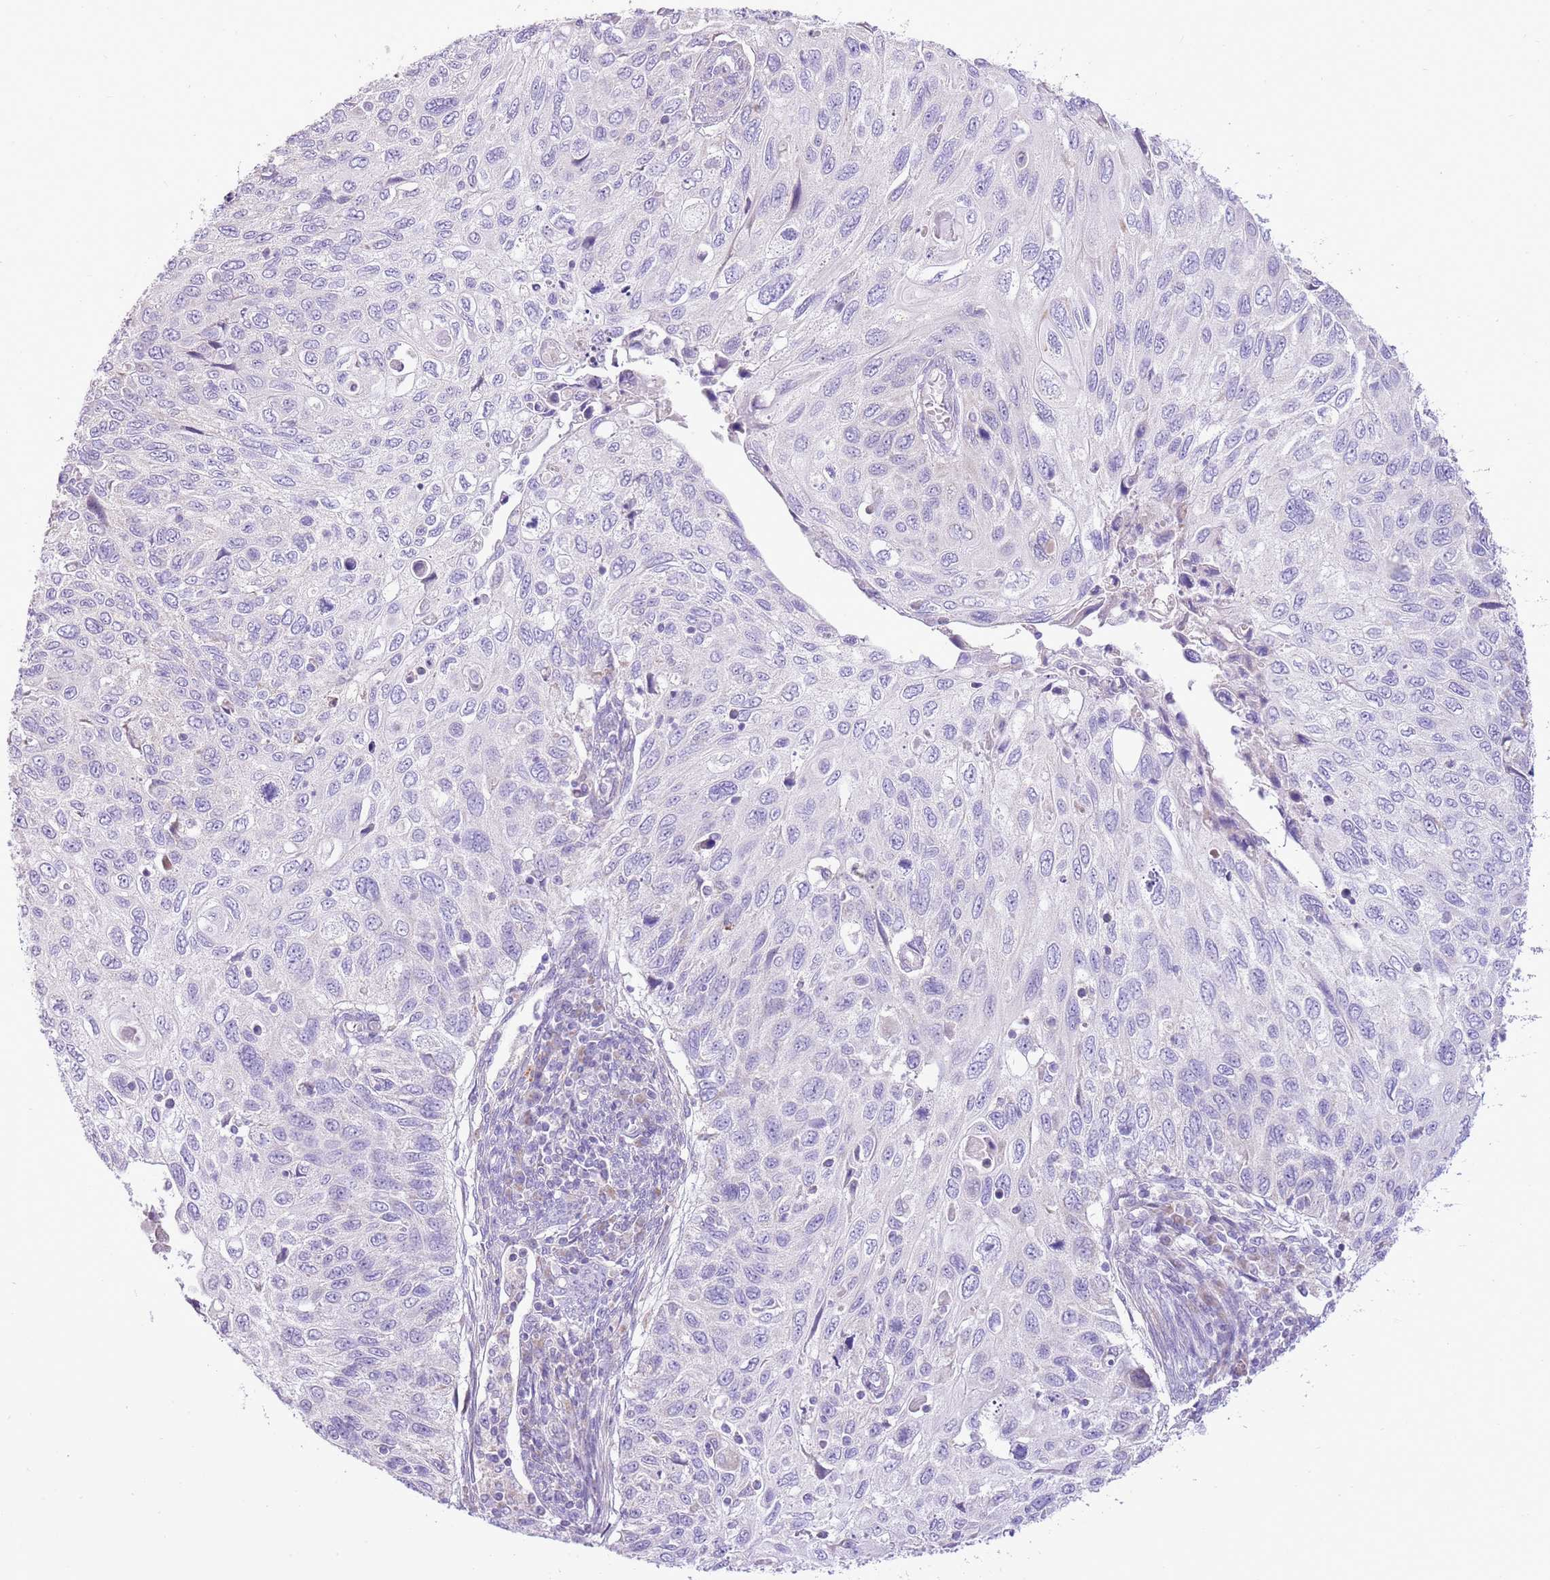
{"staining": {"intensity": "negative", "quantity": "none", "location": "none"}, "tissue": "cervical cancer", "cell_type": "Tumor cells", "image_type": "cancer", "snomed": [{"axis": "morphology", "description": "Squamous cell carcinoma, NOS"}, {"axis": "topography", "description": "Cervix"}], "caption": "Tumor cells show no significant staining in cervical cancer. (Stains: DAB (3,3'-diaminobenzidine) IHC with hematoxylin counter stain, Microscopy: brightfield microscopy at high magnification).", "gene": "OAZ2", "patient": {"sex": "female", "age": 70}}